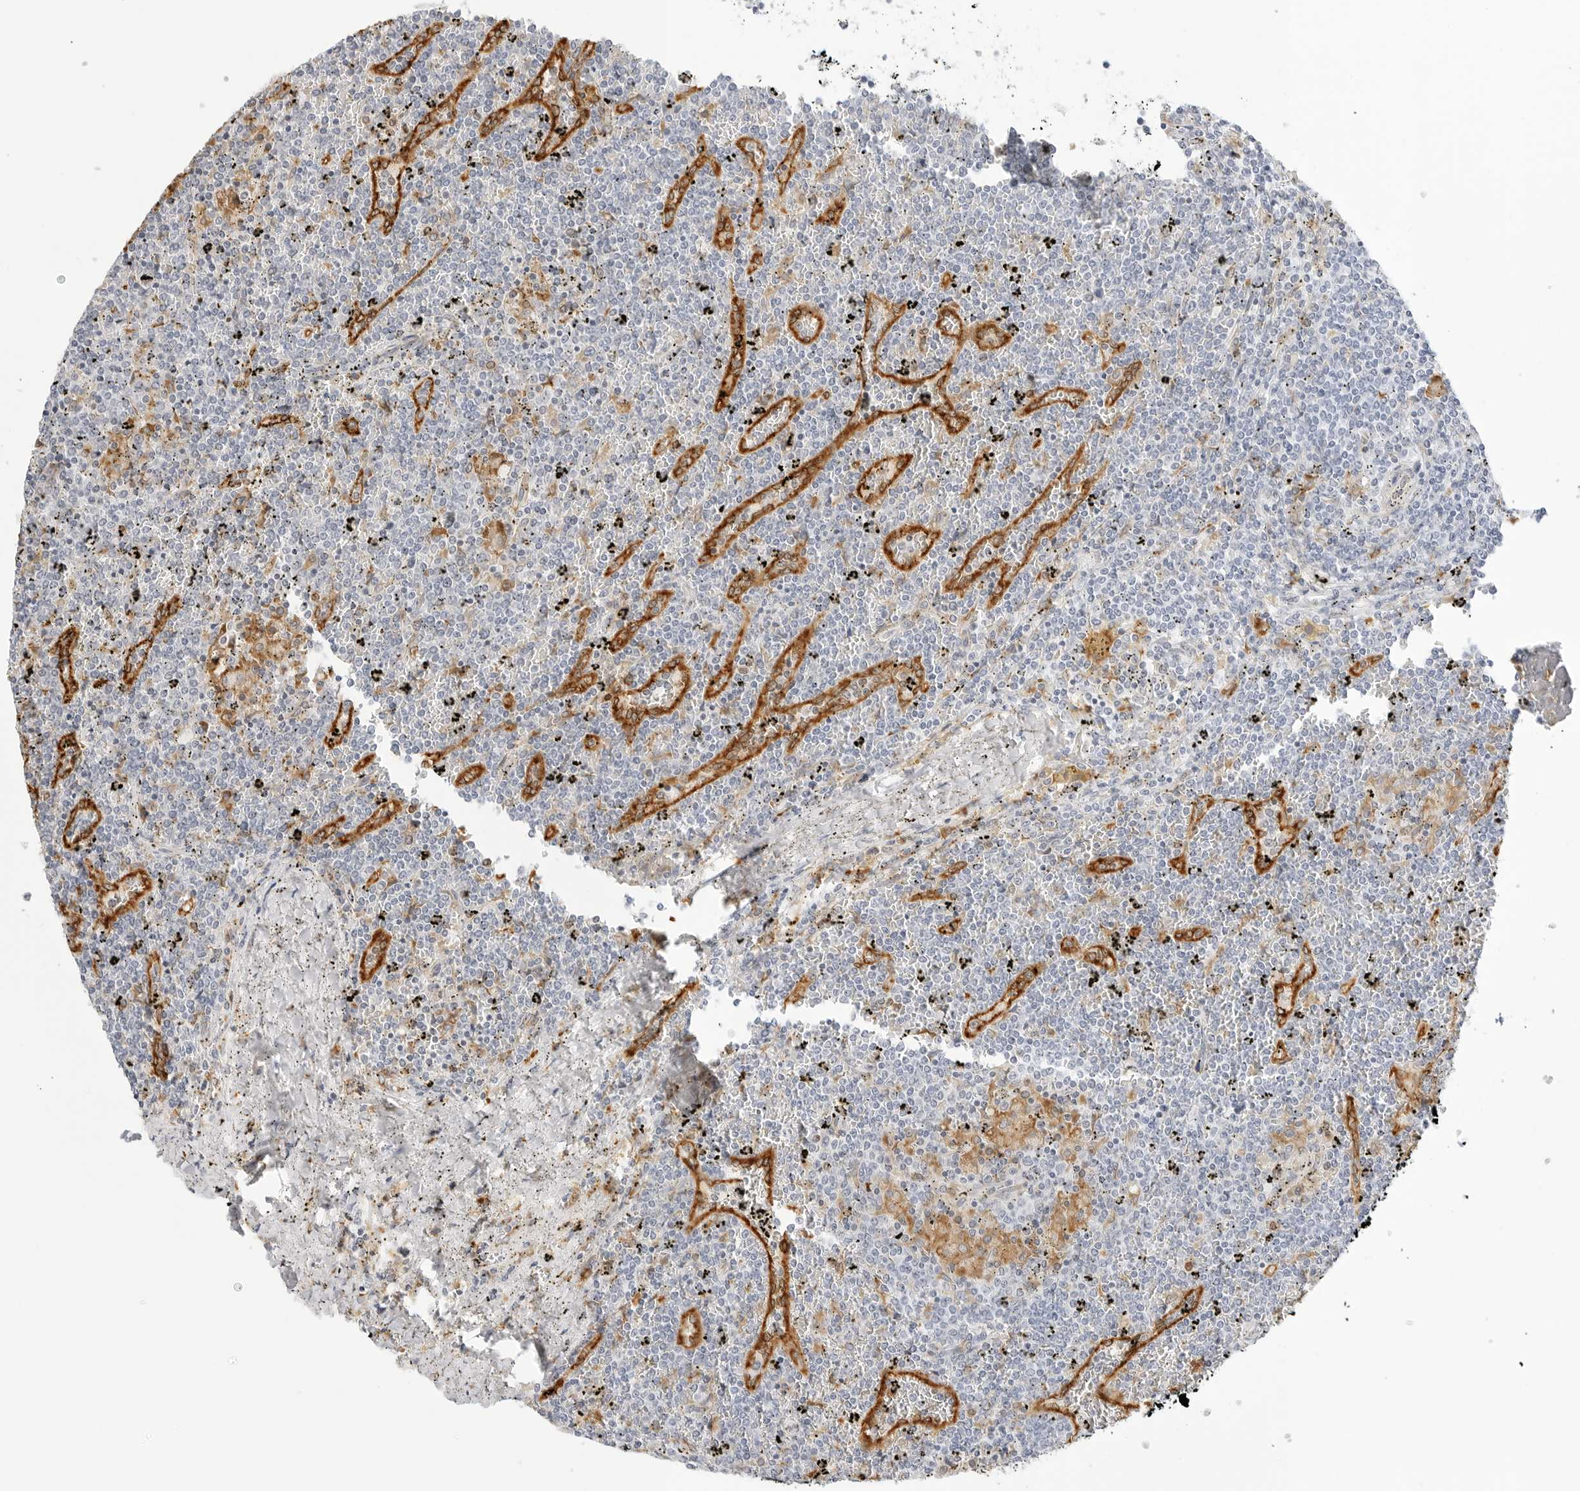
{"staining": {"intensity": "negative", "quantity": "none", "location": "none"}, "tissue": "lymphoma", "cell_type": "Tumor cells", "image_type": "cancer", "snomed": [{"axis": "morphology", "description": "Malignant lymphoma, non-Hodgkin's type, Low grade"}, {"axis": "topography", "description": "Spleen"}], "caption": "The histopathology image exhibits no significant staining in tumor cells of lymphoma.", "gene": "THEM4", "patient": {"sex": "female", "age": 19}}